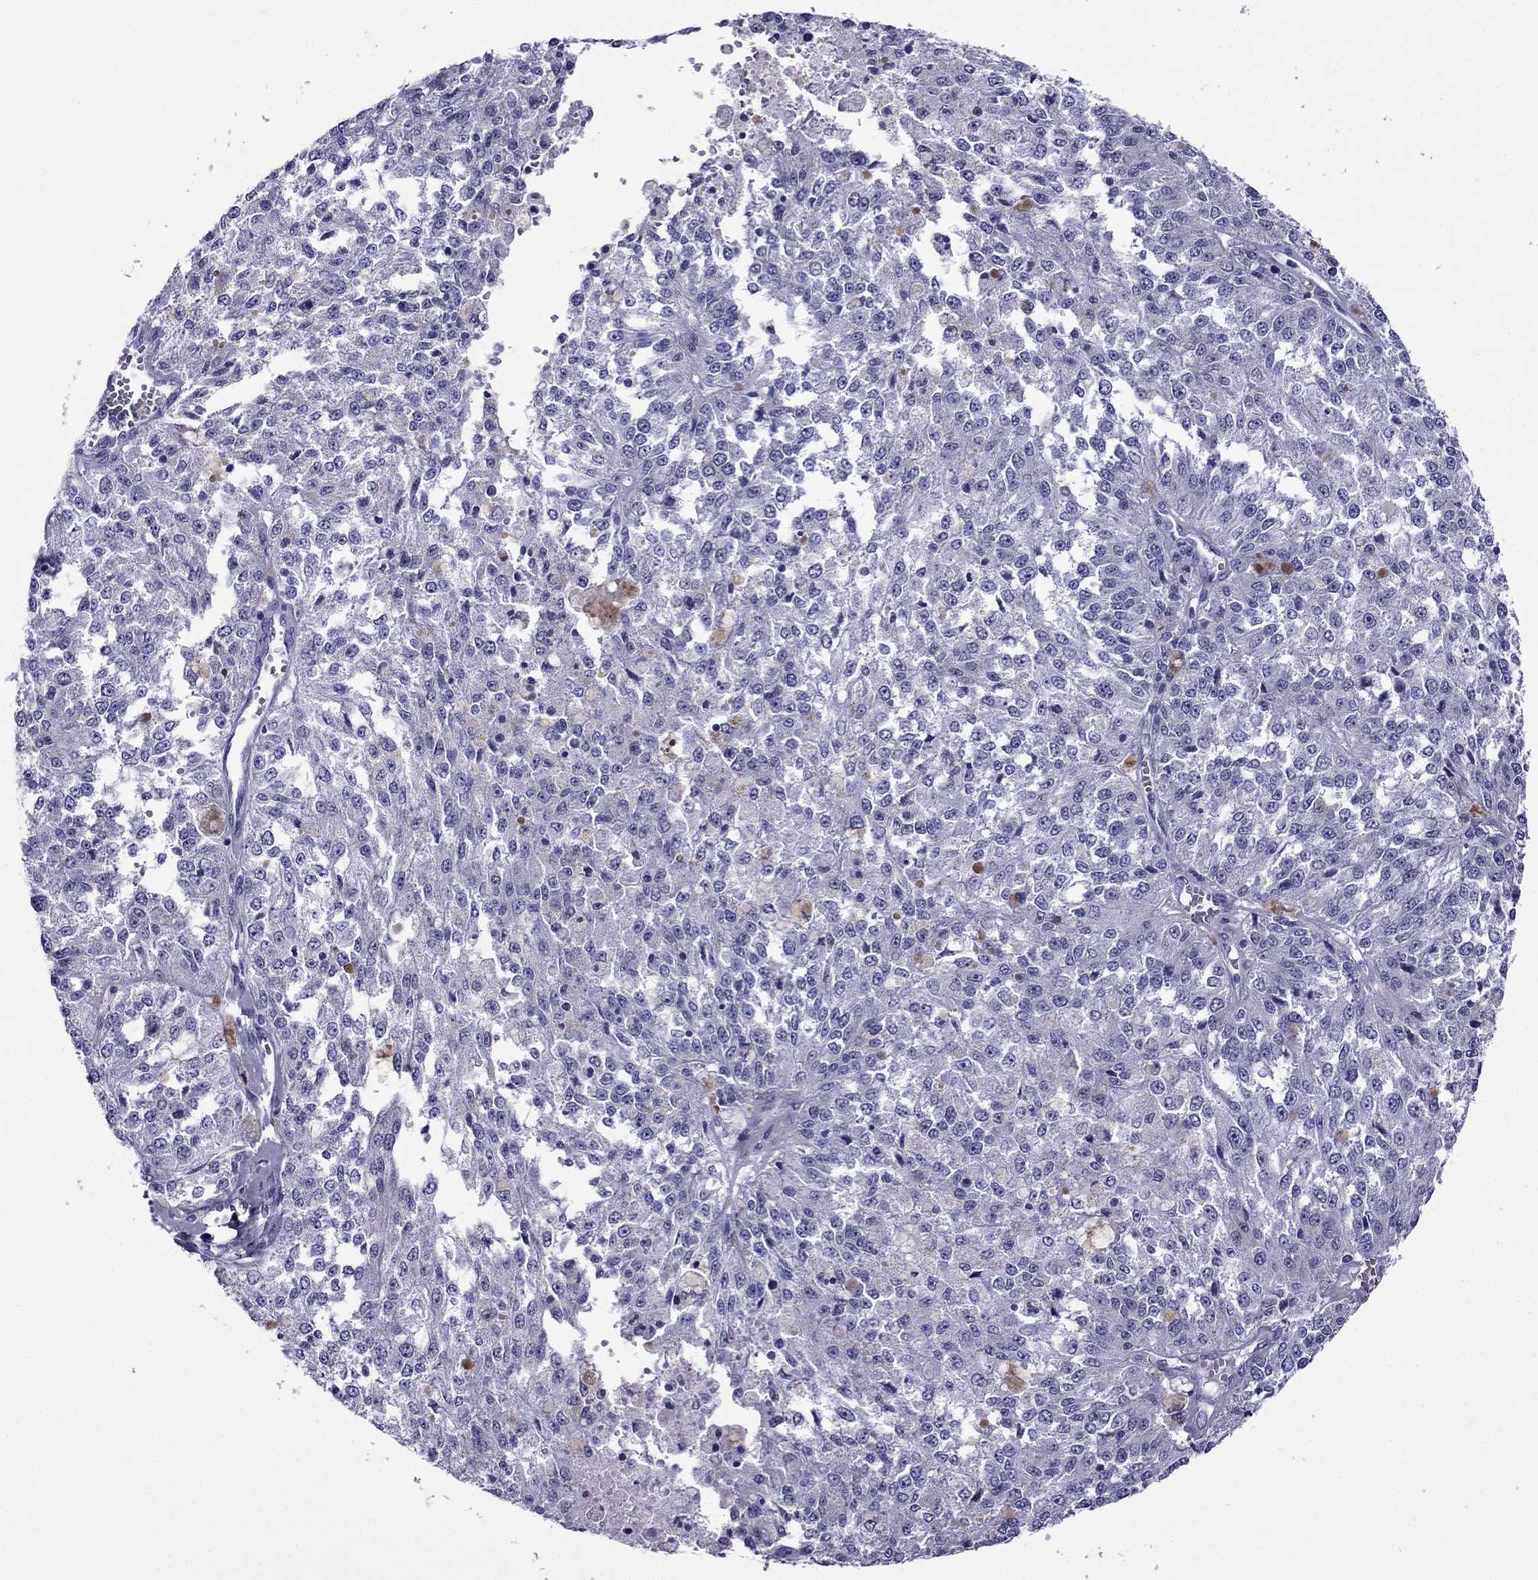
{"staining": {"intensity": "negative", "quantity": "none", "location": "none"}, "tissue": "melanoma", "cell_type": "Tumor cells", "image_type": "cancer", "snomed": [{"axis": "morphology", "description": "Malignant melanoma, Metastatic site"}, {"axis": "topography", "description": "Lymph node"}], "caption": "Malignant melanoma (metastatic site) stained for a protein using immunohistochemistry (IHC) reveals no positivity tumor cells.", "gene": "CRYBA1", "patient": {"sex": "female", "age": 64}}